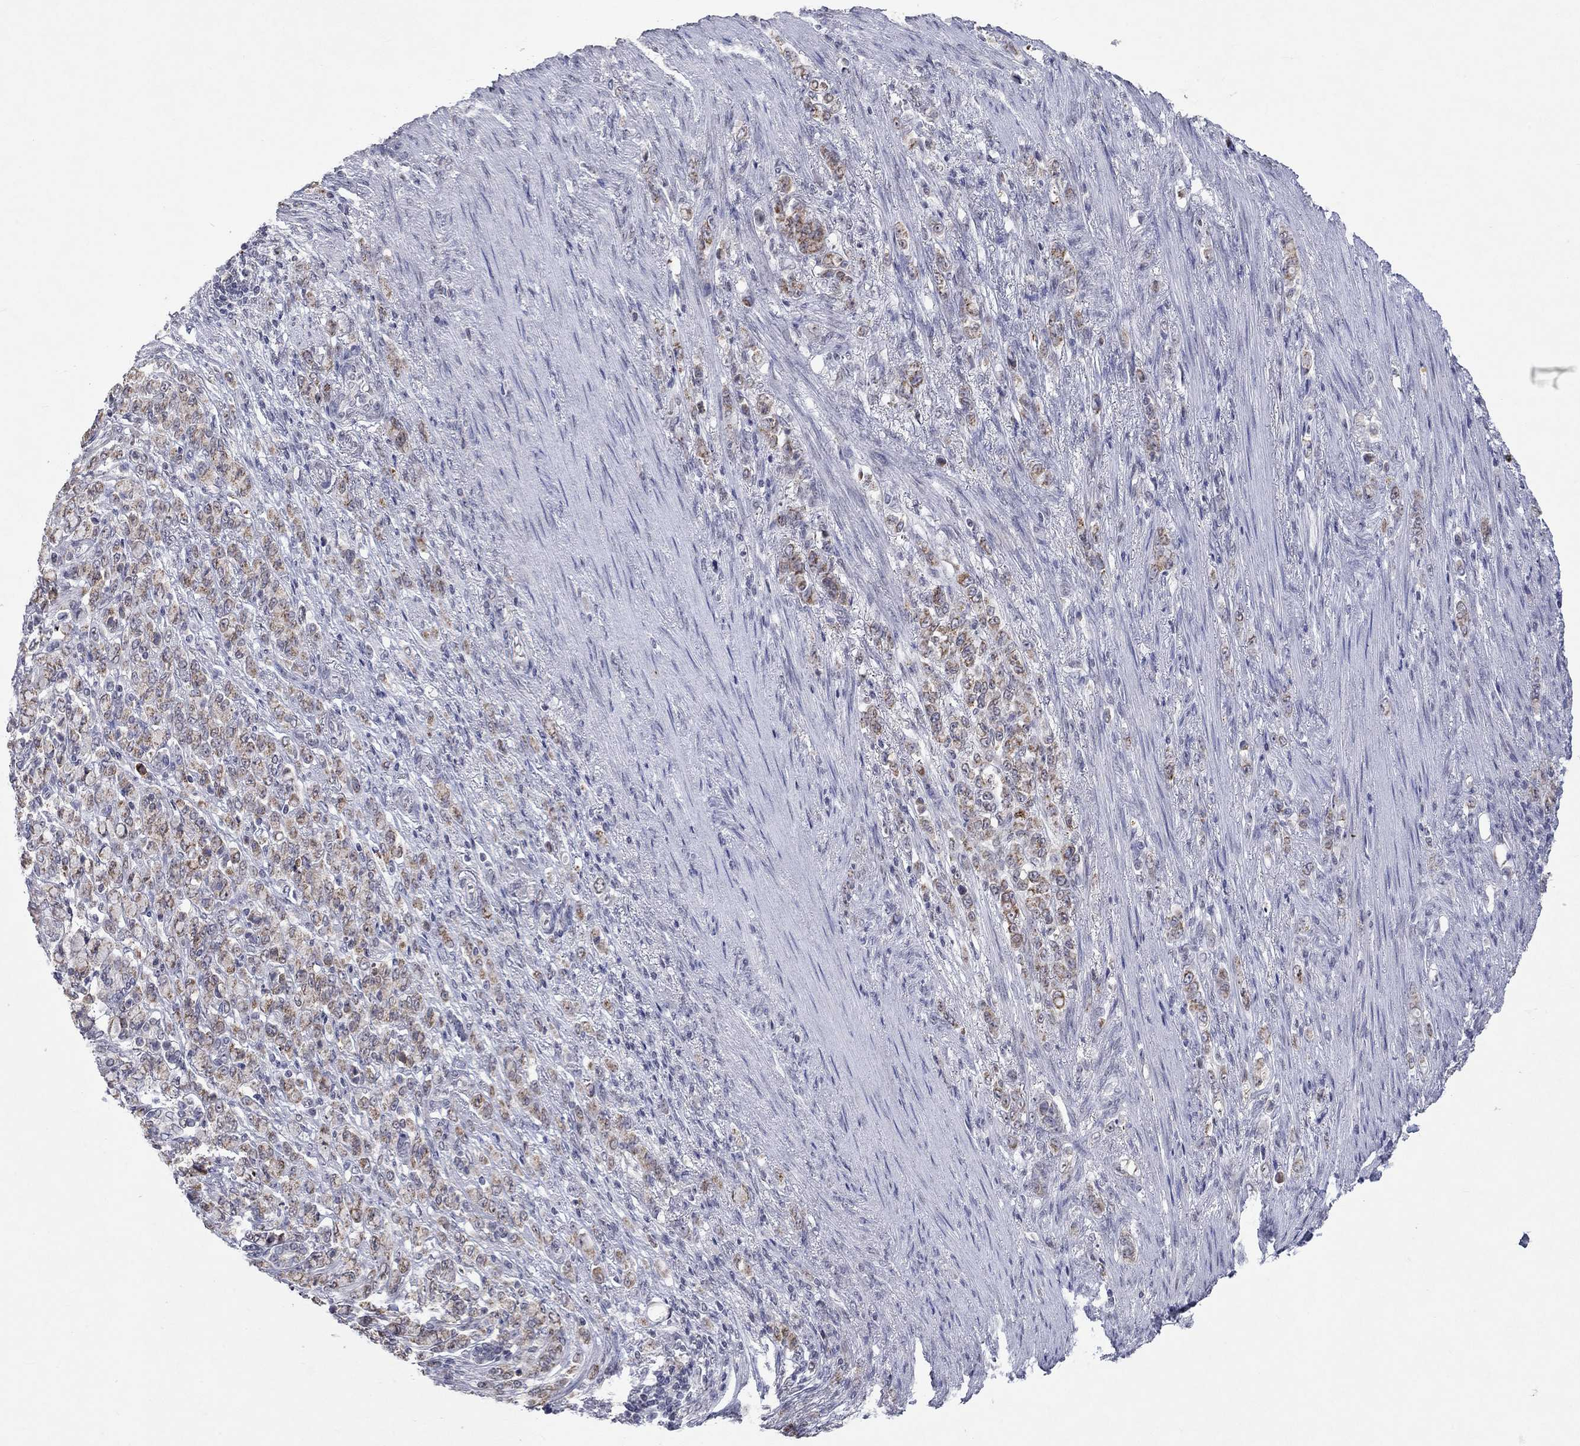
{"staining": {"intensity": "moderate", "quantity": "<25%", "location": "cytoplasmic/membranous"}, "tissue": "stomach cancer", "cell_type": "Tumor cells", "image_type": "cancer", "snomed": [{"axis": "morphology", "description": "Normal tissue, NOS"}, {"axis": "morphology", "description": "Adenocarcinoma, NOS"}, {"axis": "topography", "description": "Stomach"}], "caption": "Protein analysis of stomach cancer (adenocarcinoma) tissue shows moderate cytoplasmic/membranous positivity in approximately <25% of tumor cells. (DAB = brown stain, brightfield microscopy at high magnification).", "gene": "TMEM143", "patient": {"sex": "female", "age": 79}}